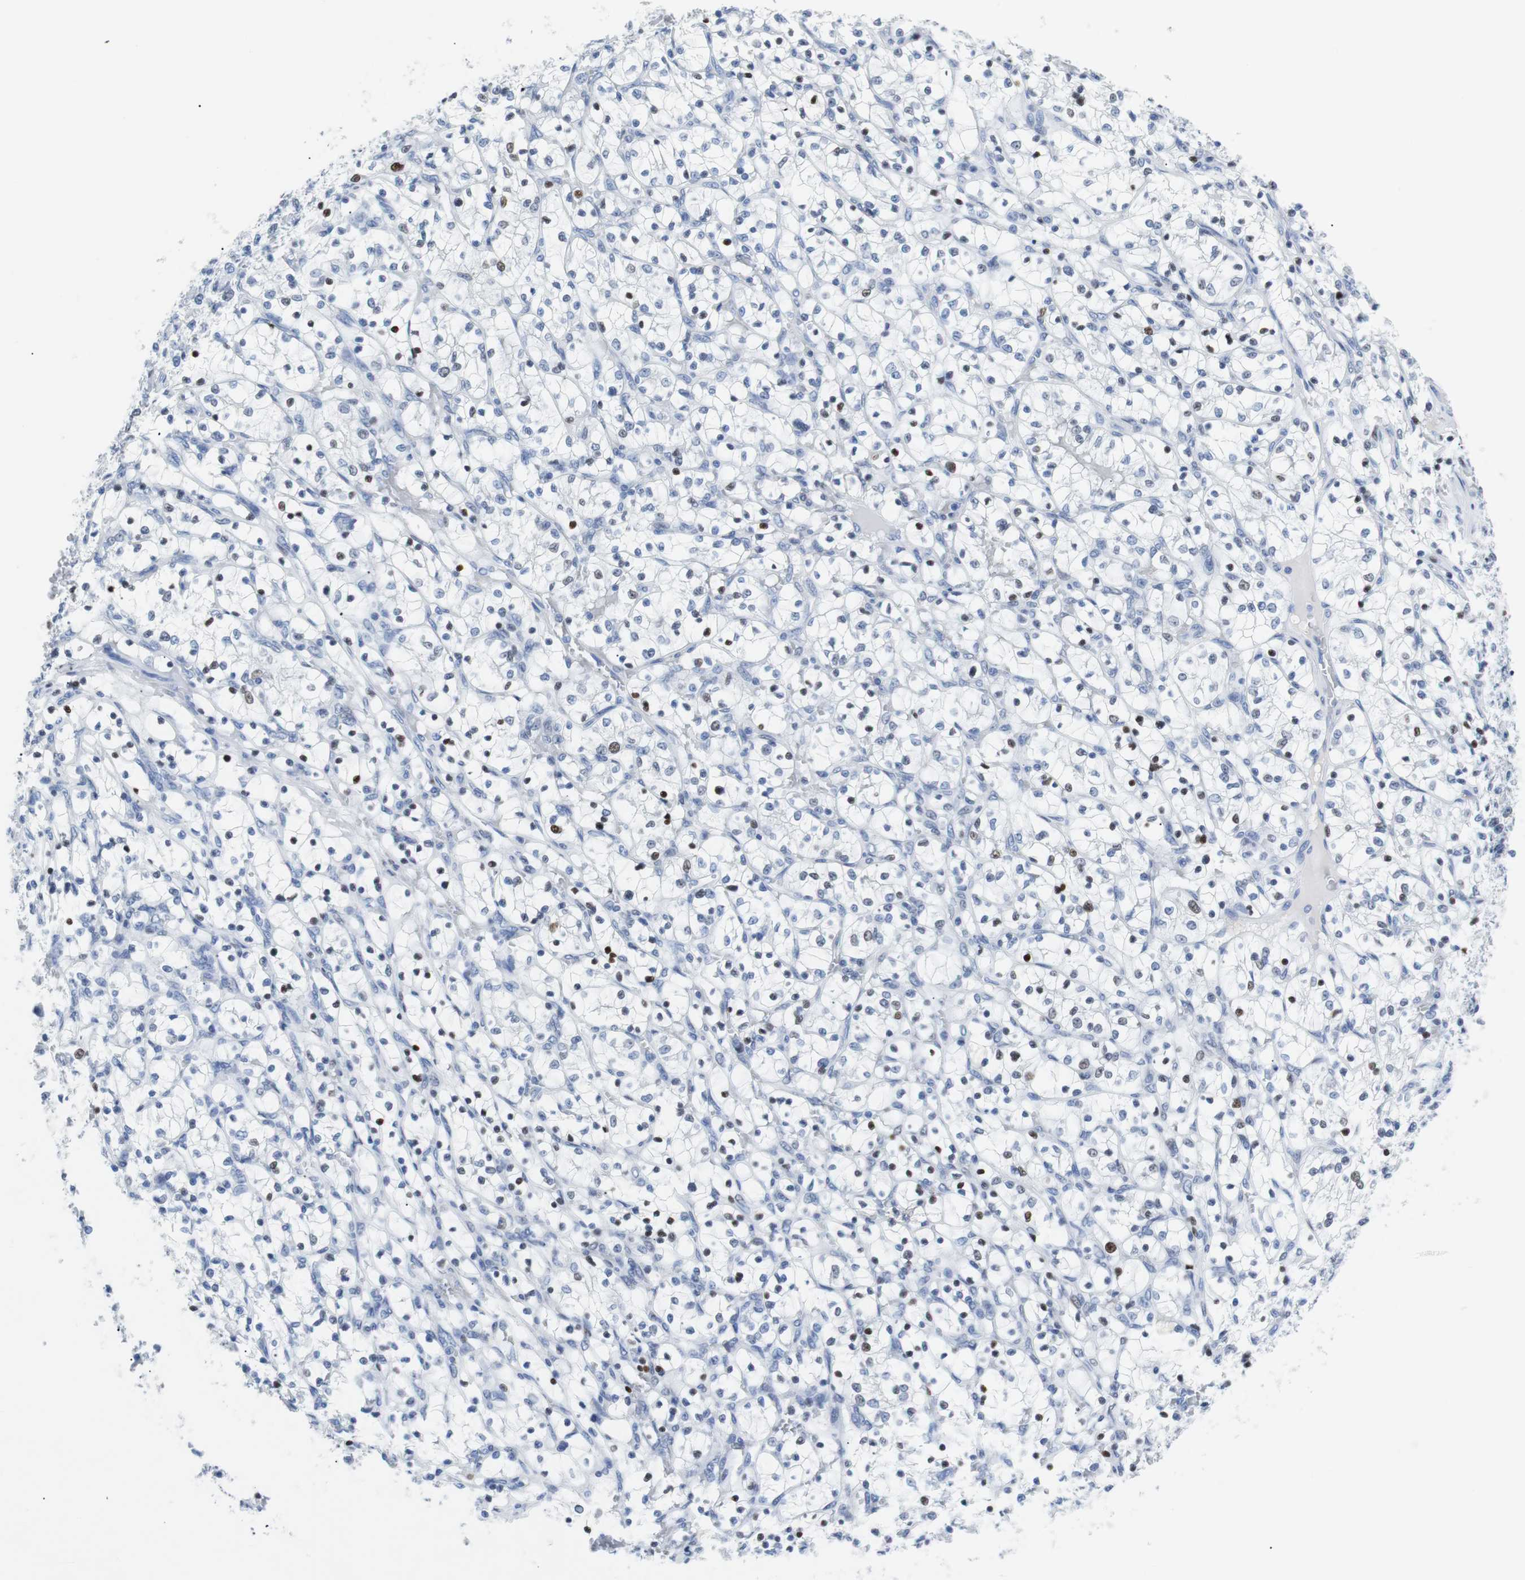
{"staining": {"intensity": "weak", "quantity": "<25%", "location": "nuclear"}, "tissue": "renal cancer", "cell_type": "Tumor cells", "image_type": "cancer", "snomed": [{"axis": "morphology", "description": "Adenocarcinoma, NOS"}, {"axis": "topography", "description": "Kidney"}], "caption": "Immunohistochemical staining of human adenocarcinoma (renal) demonstrates no significant expression in tumor cells. (DAB (3,3'-diaminobenzidine) IHC visualized using brightfield microscopy, high magnification).", "gene": "JUN", "patient": {"sex": "female", "age": 69}}